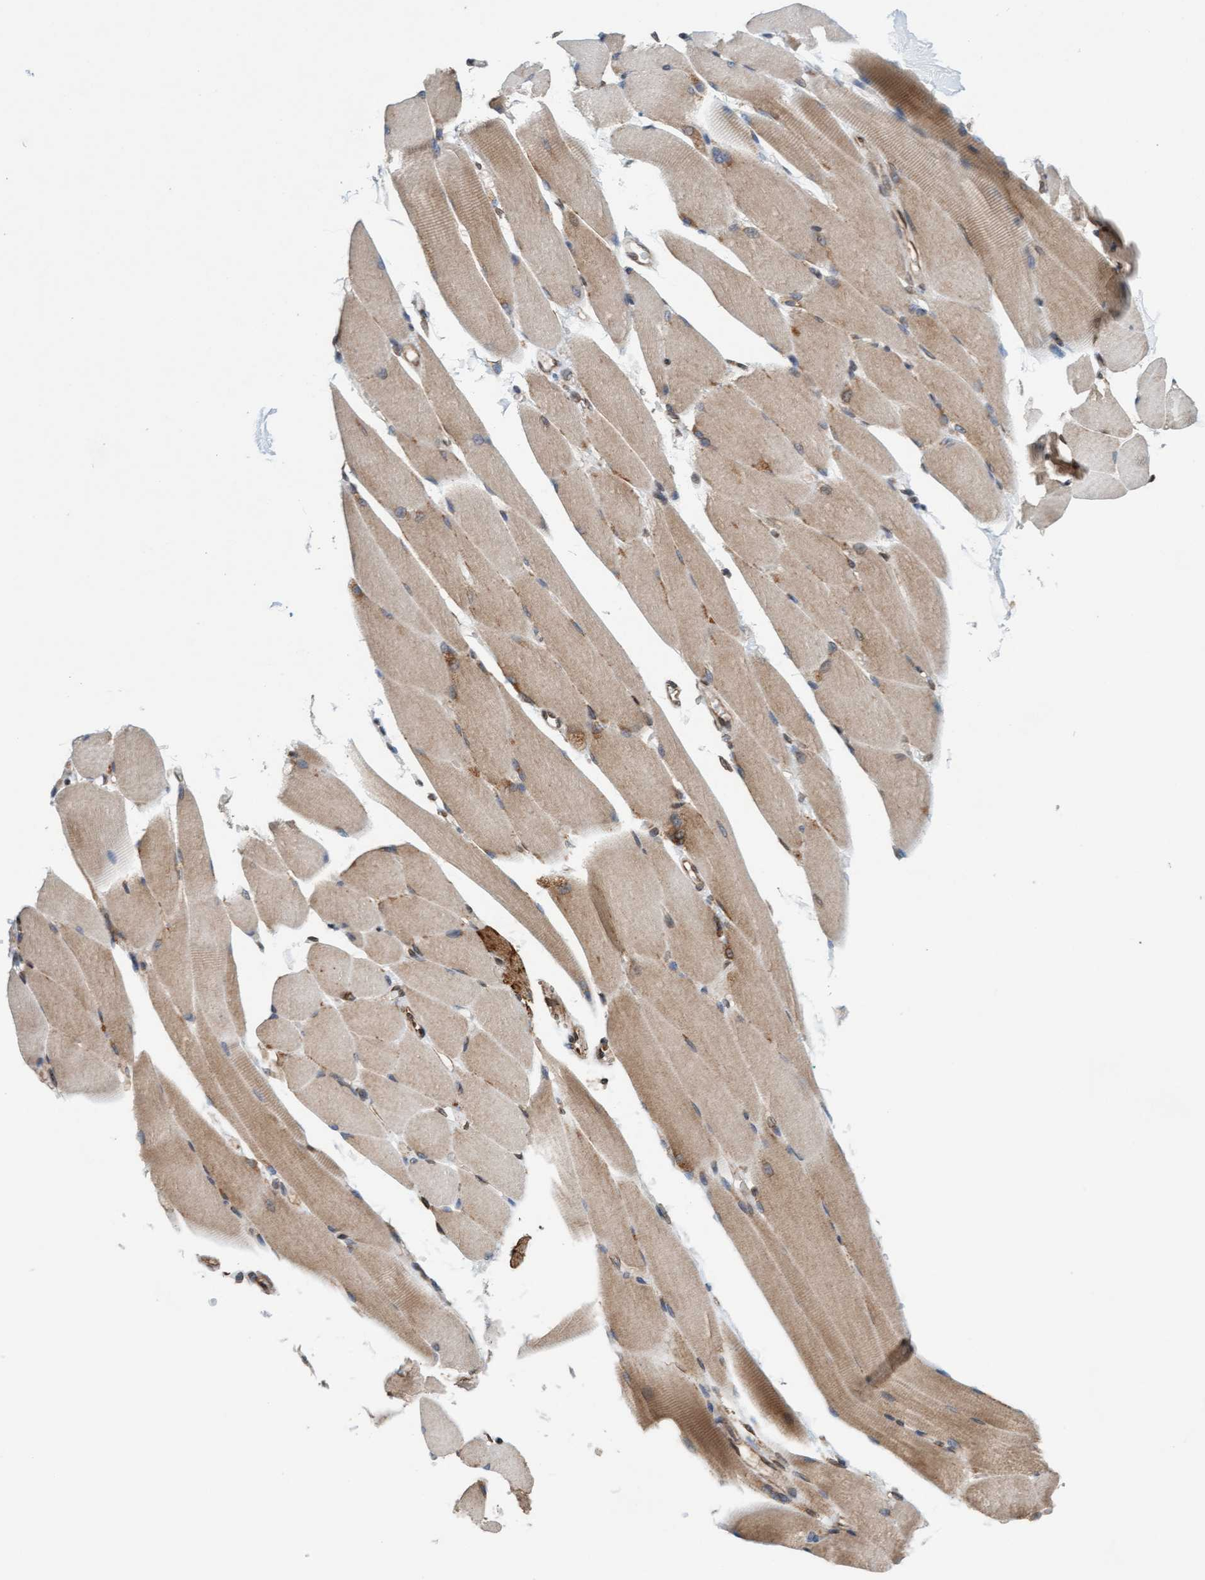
{"staining": {"intensity": "moderate", "quantity": ">75%", "location": "cytoplasmic/membranous"}, "tissue": "skeletal muscle", "cell_type": "Myocytes", "image_type": "normal", "snomed": [{"axis": "morphology", "description": "Normal tissue, NOS"}, {"axis": "topography", "description": "Skeletal muscle"}, {"axis": "topography", "description": "Peripheral nerve tissue"}], "caption": "Immunohistochemistry image of unremarkable skeletal muscle stained for a protein (brown), which shows medium levels of moderate cytoplasmic/membranous expression in about >75% of myocytes.", "gene": "MRPS23", "patient": {"sex": "female", "age": 84}}